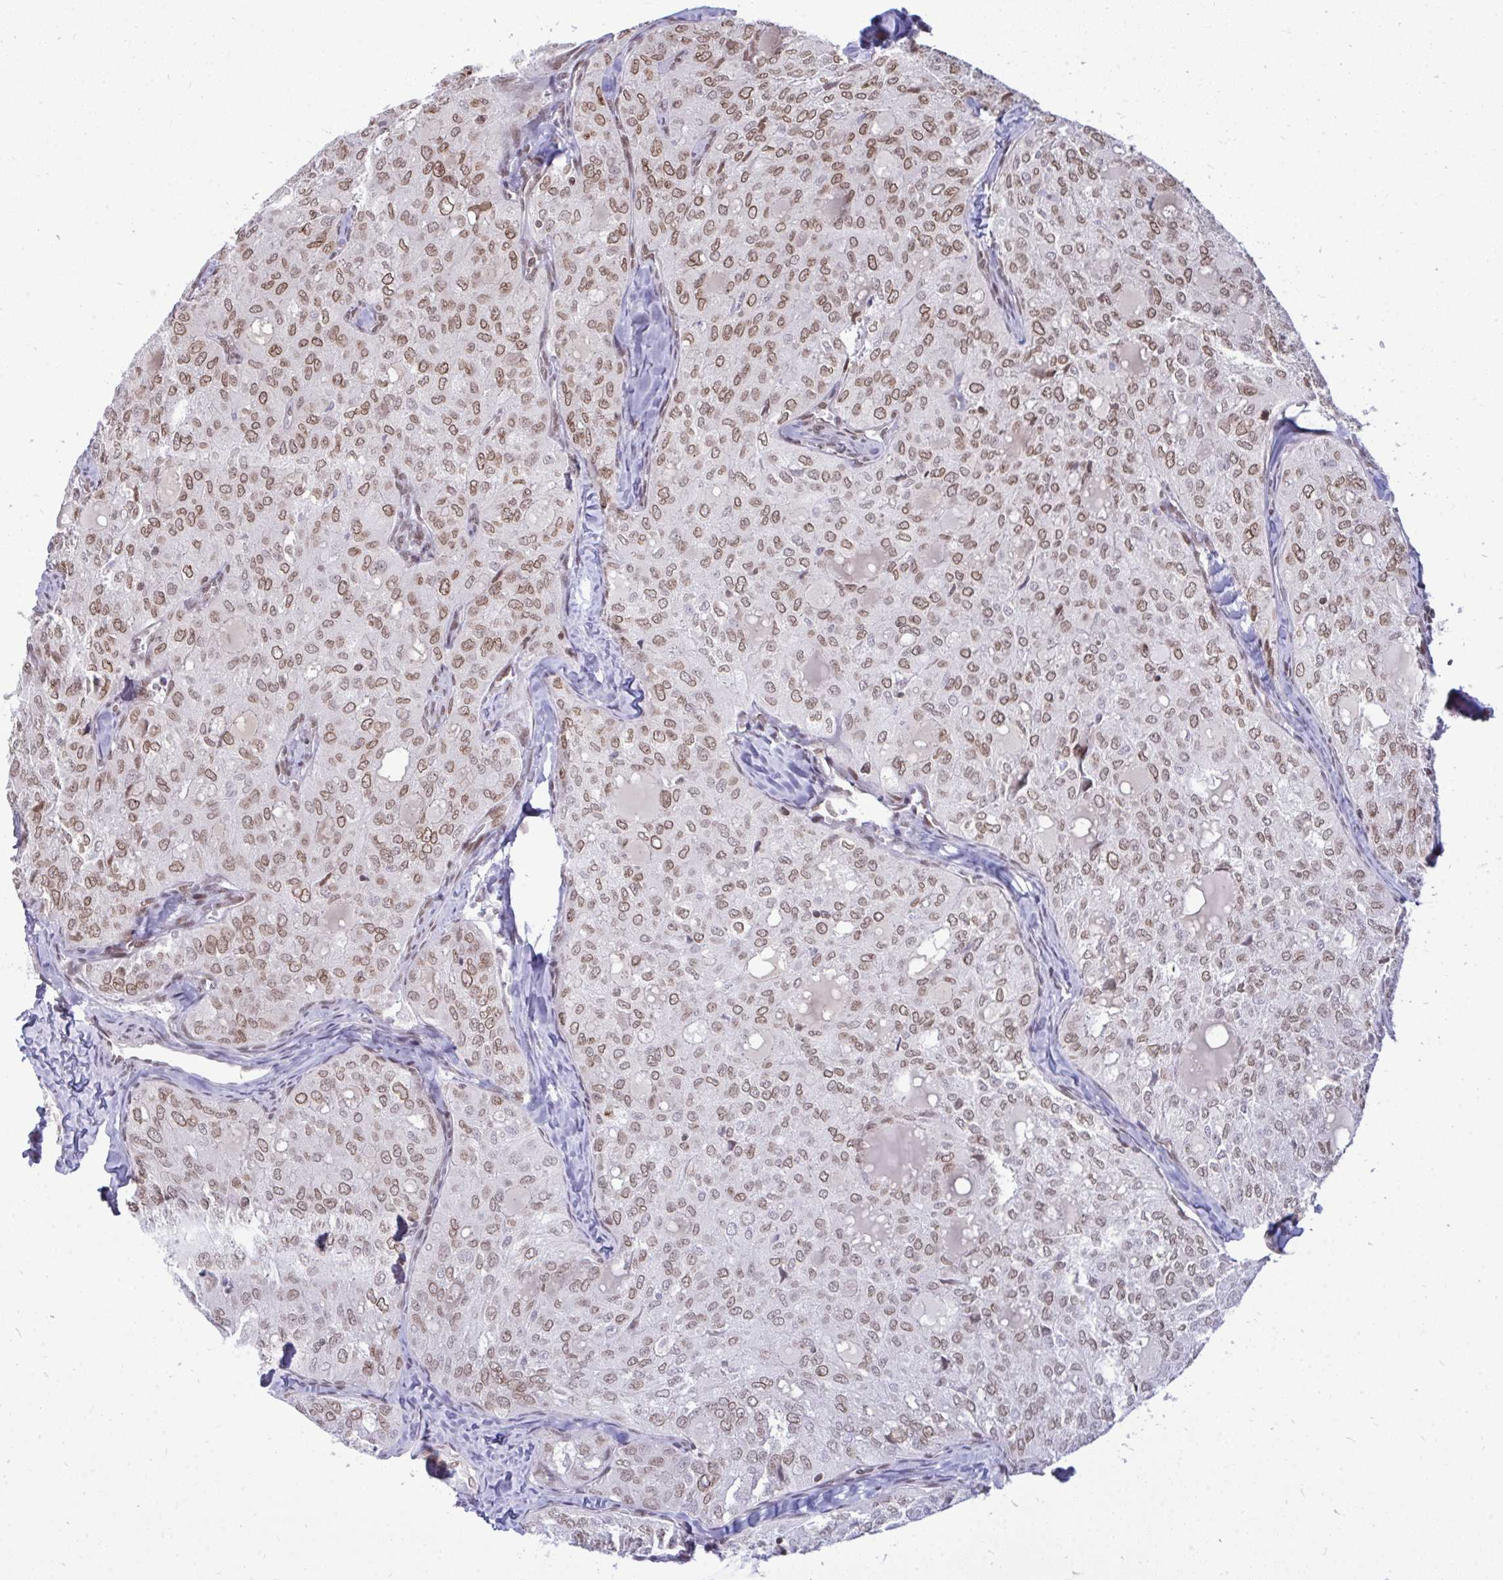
{"staining": {"intensity": "moderate", "quantity": ">75%", "location": "cytoplasmic/membranous,nuclear"}, "tissue": "thyroid cancer", "cell_type": "Tumor cells", "image_type": "cancer", "snomed": [{"axis": "morphology", "description": "Follicular adenoma carcinoma, NOS"}, {"axis": "topography", "description": "Thyroid gland"}], "caption": "The micrograph displays immunohistochemical staining of thyroid cancer. There is moderate cytoplasmic/membranous and nuclear staining is appreciated in approximately >75% of tumor cells.", "gene": "JPT1", "patient": {"sex": "male", "age": 75}}